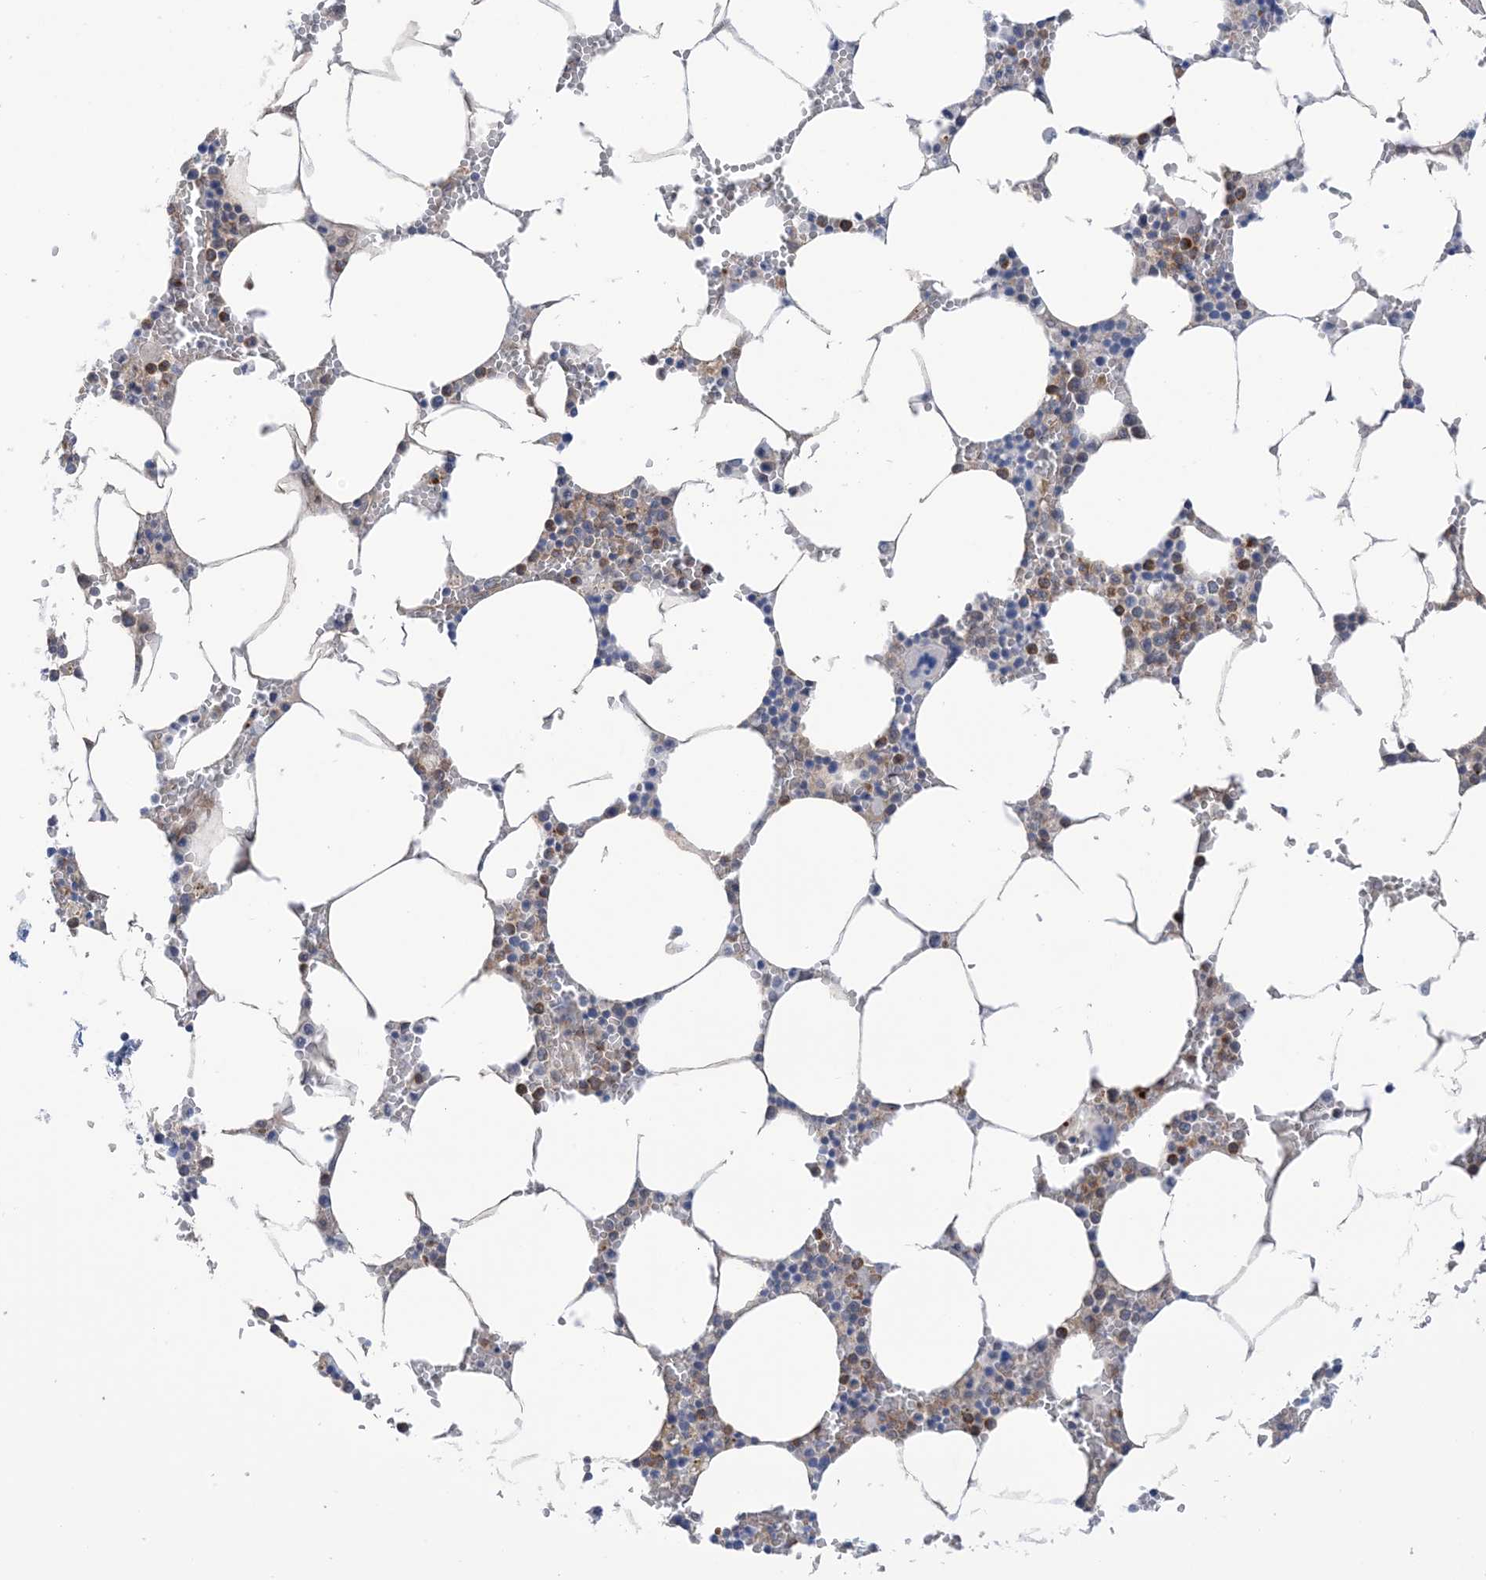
{"staining": {"intensity": "moderate", "quantity": "<25%", "location": "cytoplasmic/membranous"}, "tissue": "bone marrow", "cell_type": "Hematopoietic cells", "image_type": "normal", "snomed": [{"axis": "morphology", "description": "Normal tissue, NOS"}, {"axis": "topography", "description": "Bone marrow"}], "caption": "Human bone marrow stained with a brown dye reveals moderate cytoplasmic/membranous positive staining in approximately <25% of hematopoietic cells.", "gene": "EHBP1", "patient": {"sex": "male", "age": 70}}